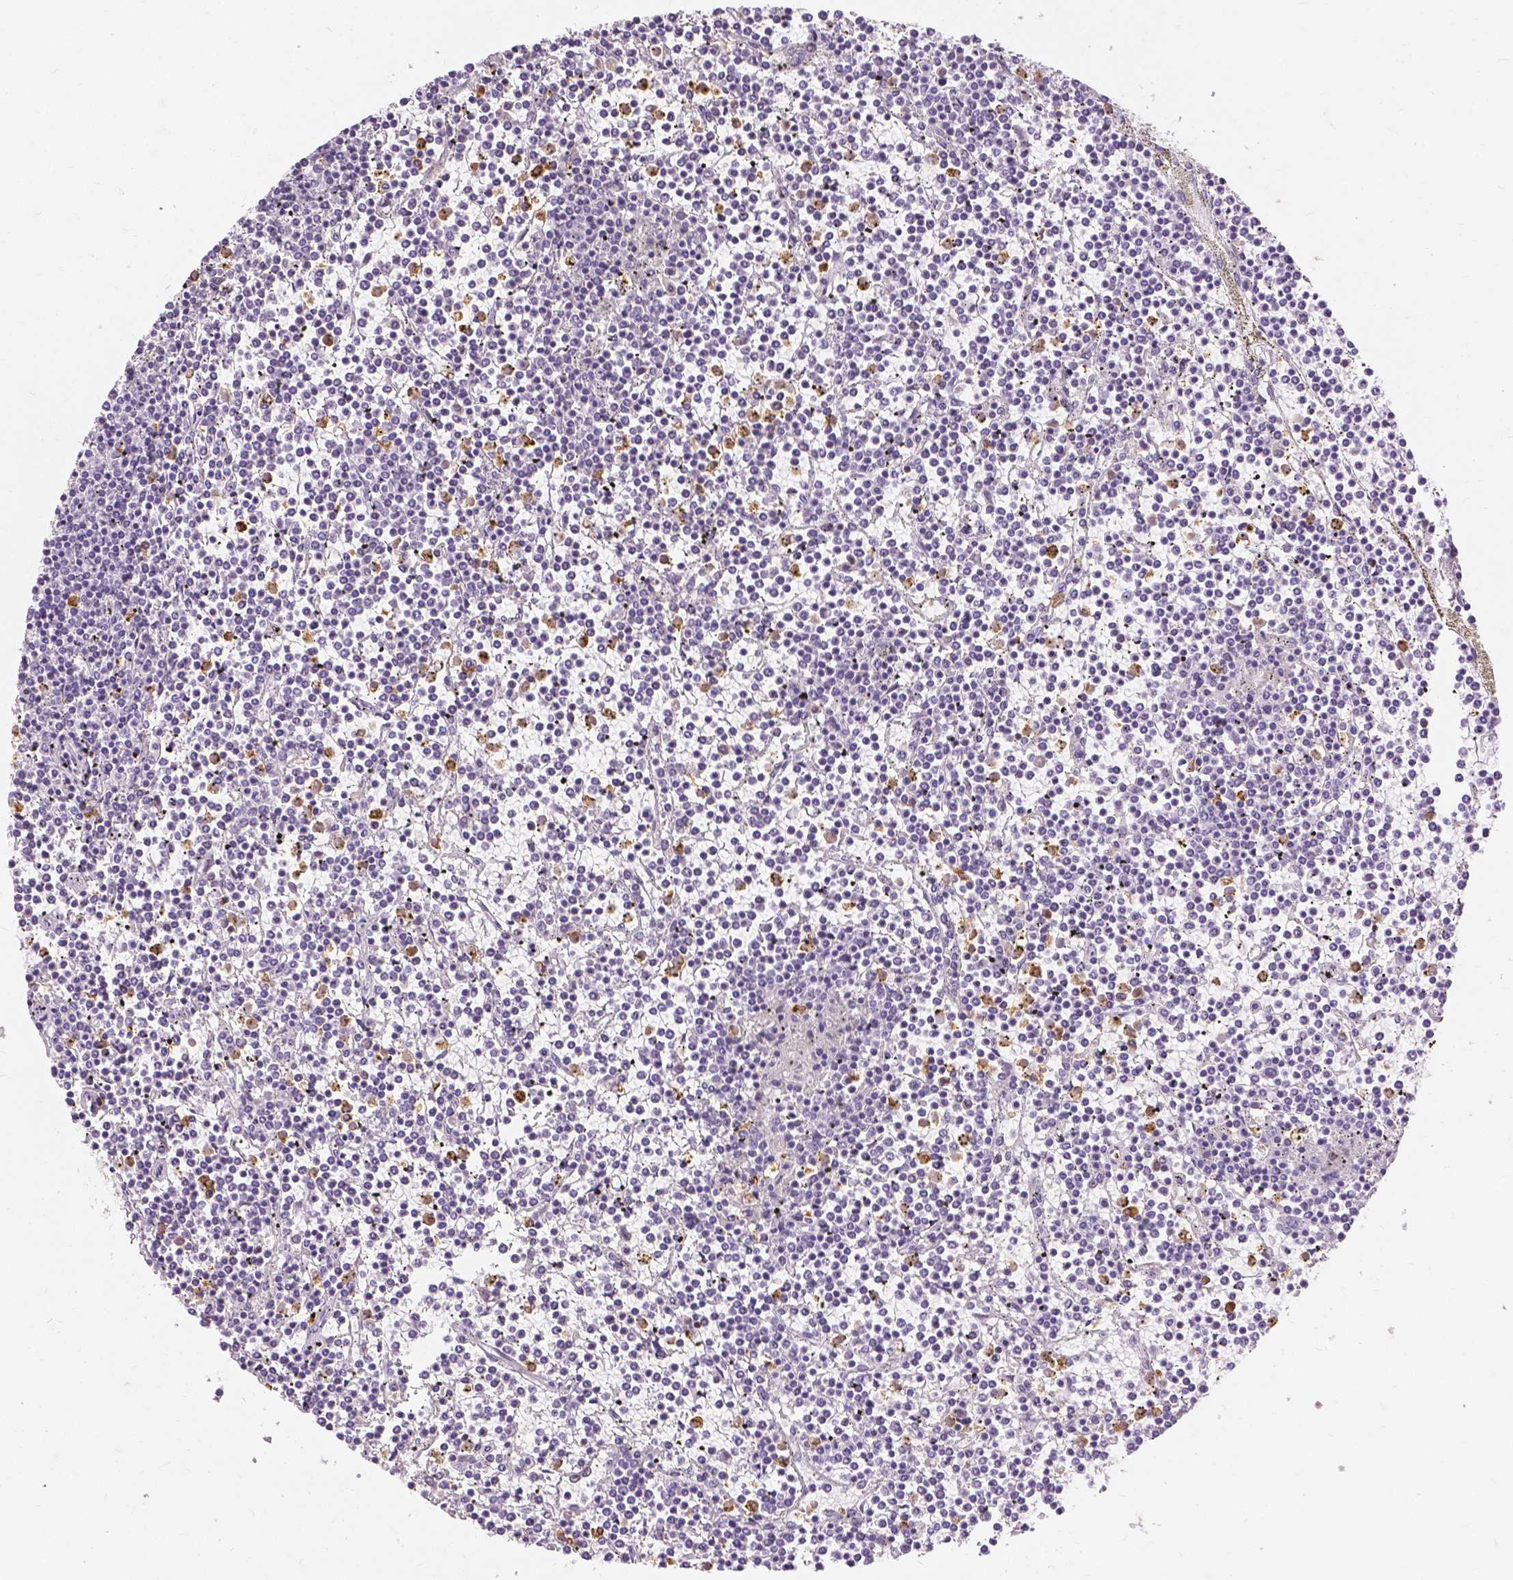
{"staining": {"intensity": "negative", "quantity": "none", "location": "none"}, "tissue": "lymphoma", "cell_type": "Tumor cells", "image_type": "cancer", "snomed": [{"axis": "morphology", "description": "Malignant lymphoma, non-Hodgkin's type, Low grade"}, {"axis": "topography", "description": "Spleen"}], "caption": "This is an immunohistochemistry photomicrograph of lymphoma. There is no positivity in tumor cells.", "gene": "CXCR2", "patient": {"sex": "female", "age": 19}}